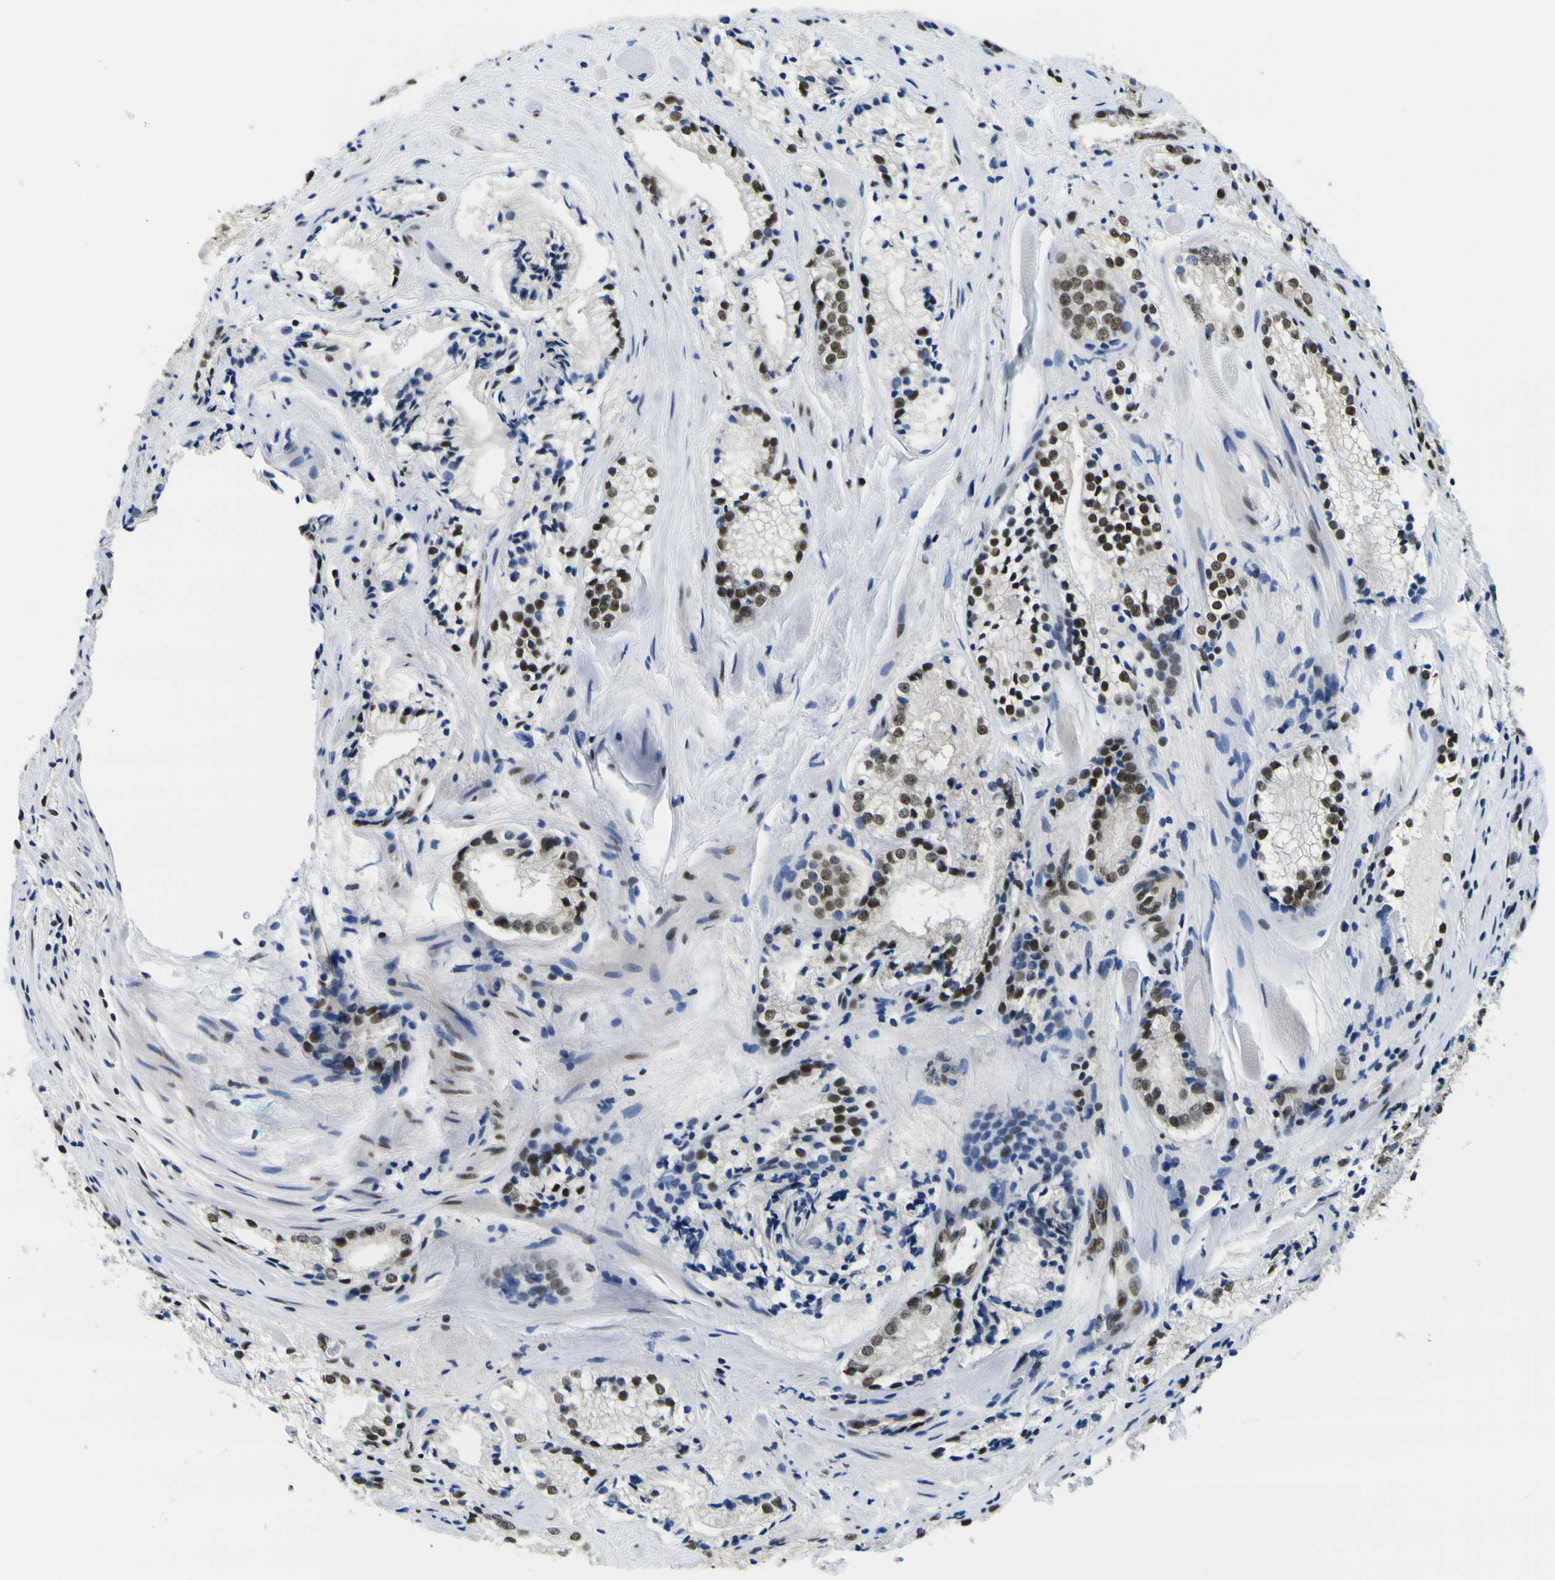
{"staining": {"intensity": "strong", "quantity": ">75%", "location": "nuclear"}, "tissue": "prostate cancer", "cell_type": "Tumor cells", "image_type": "cancer", "snomed": [{"axis": "morphology", "description": "Adenocarcinoma, Low grade"}, {"axis": "topography", "description": "Prostate"}], "caption": "Protein expression analysis of prostate cancer (adenocarcinoma (low-grade)) shows strong nuclear positivity in about >75% of tumor cells. The staining was performed using DAB (3,3'-diaminobenzidine) to visualize the protein expression in brown, while the nuclei were stained in blue with hematoxylin (Magnification: 20x).", "gene": "SP1", "patient": {"sex": "male", "age": 60}}